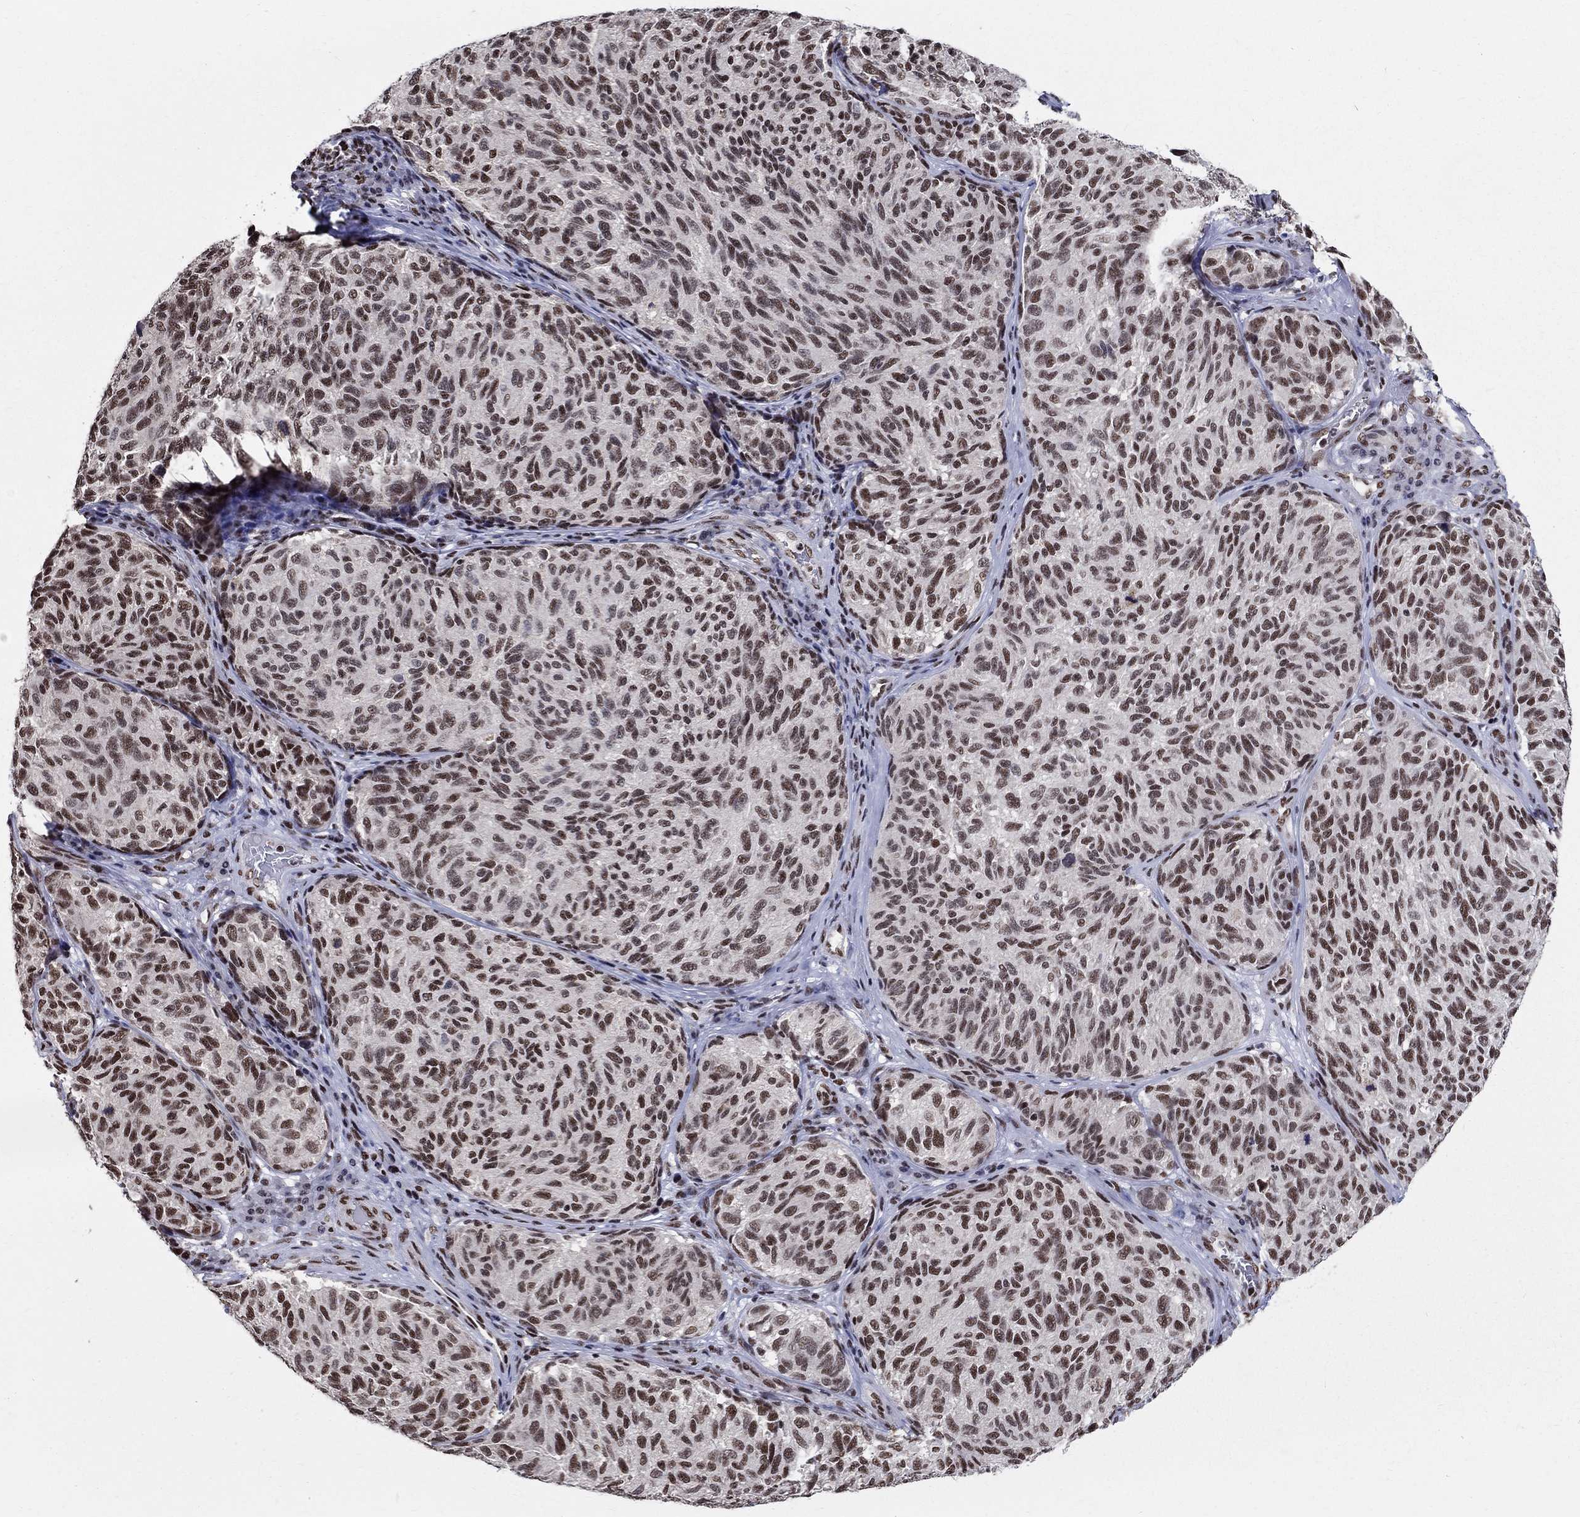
{"staining": {"intensity": "moderate", "quantity": "25%-75%", "location": "nuclear"}, "tissue": "melanoma", "cell_type": "Tumor cells", "image_type": "cancer", "snomed": [{"axis": "morphology", "description": "Malignant melanoma, NOS"}, {"axis": "topography", "description": "Skin"}], "caption": "Melanoma stained with immunohistochemistry shows moderate nuclear staining in about 25%-75% of tumor cells.", "gene": "FBXO16", "patient": {"sex": "female", "age": 73}}